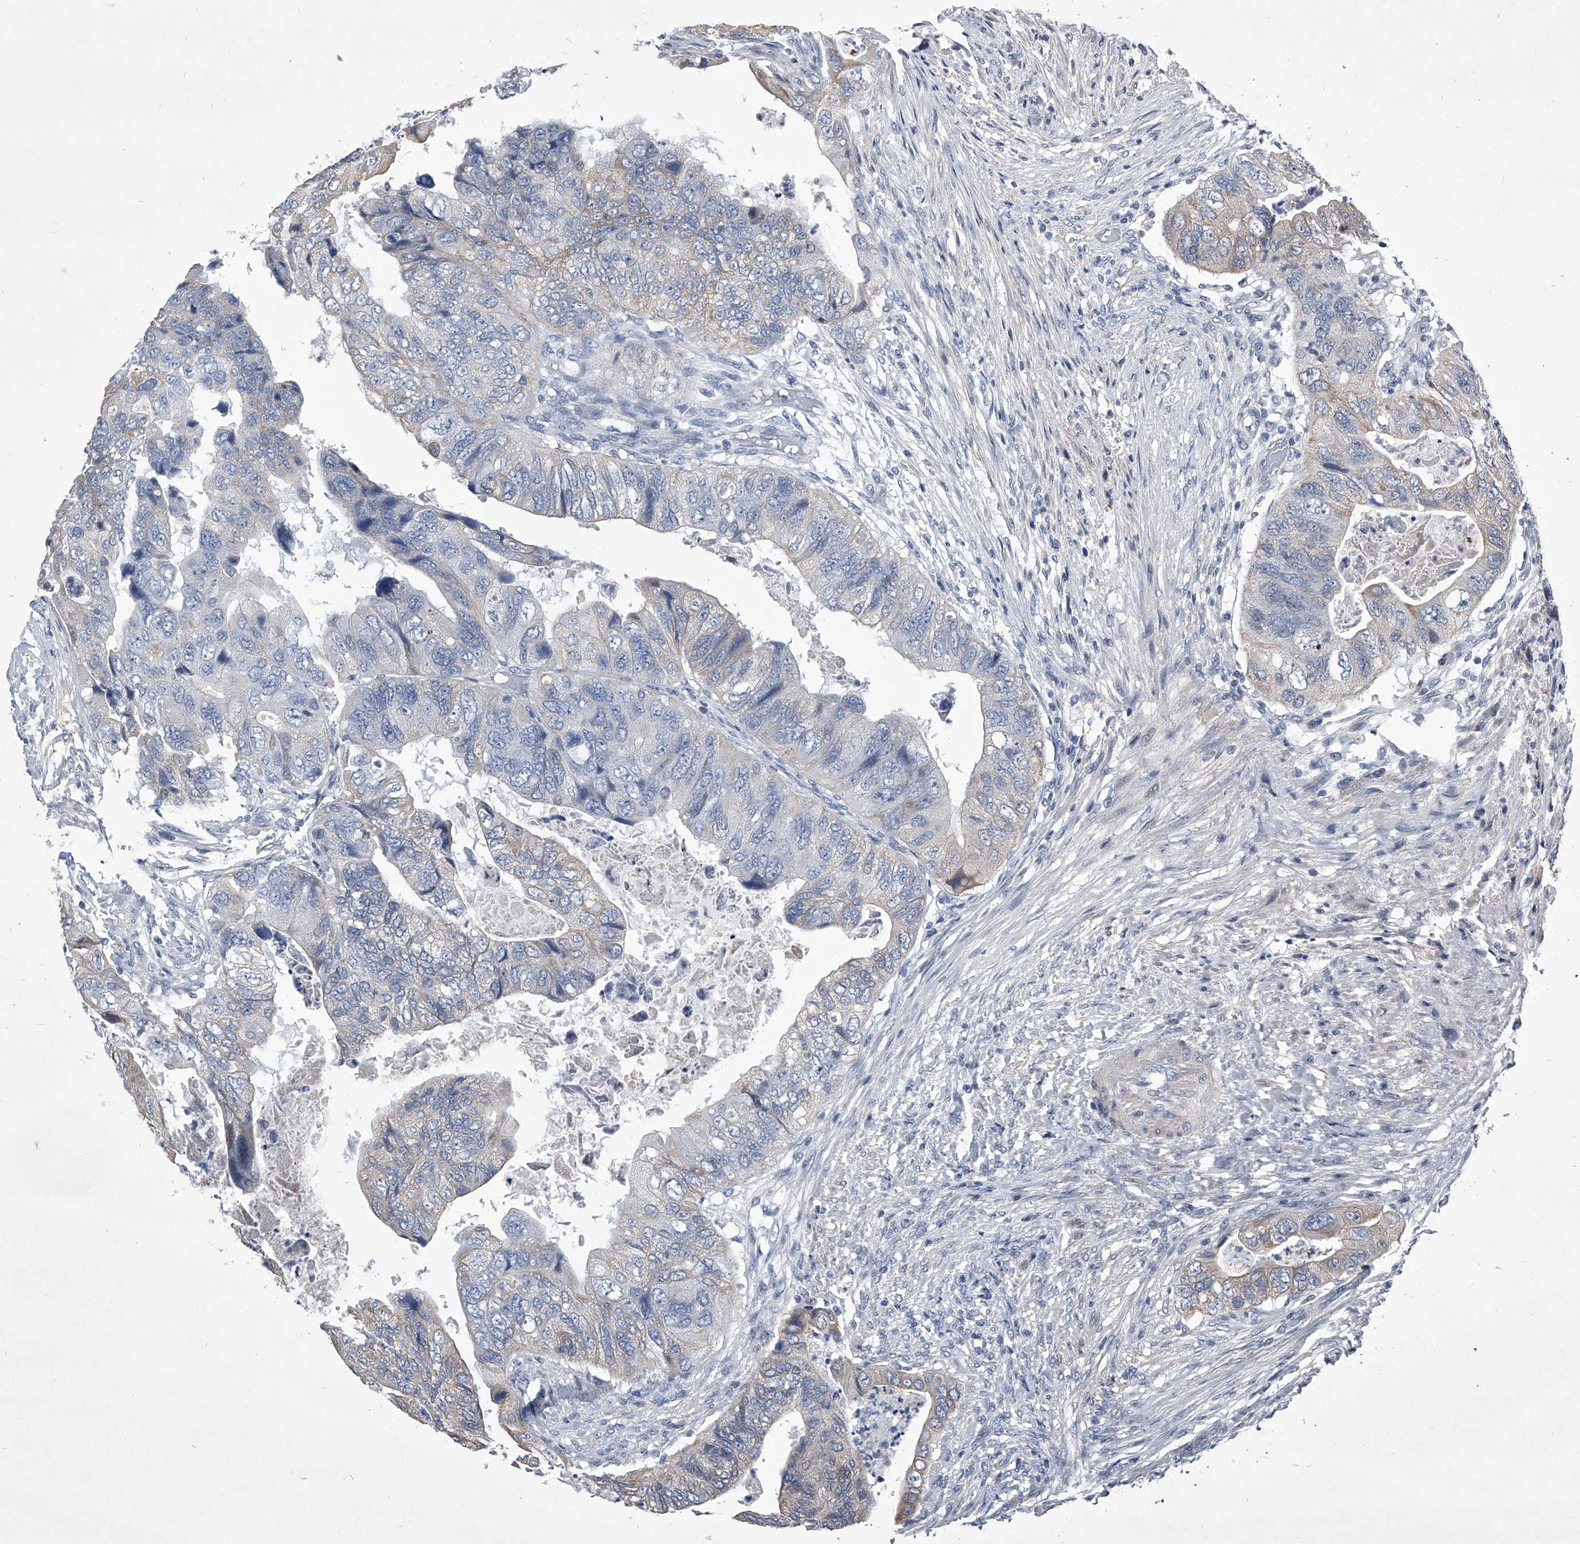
{"staining": {"intensity": "weak", "quantity": "<25%", "location": "cytoplasmic/membranous"}, "tissue": "colorectal cancer", "cell_type": "Tumor cells", "image_type": "cancer", "snomed": [{"axis": "morphology", "description": "Adenocarcinoma, NOS"}, {"axis": "topography", "description": "Rectum"}], "caption": "This is a histopathology image of IHC staining of colorectal cancer, which shows no staining in tumor cells. (Brightfield microscopy of DAB (3,3'-diaminobenzidine) immunohistochemistry (IHC) at high magnification).", "gene": "ZNF76", "patient": {"sex": "male", "age": 63}}